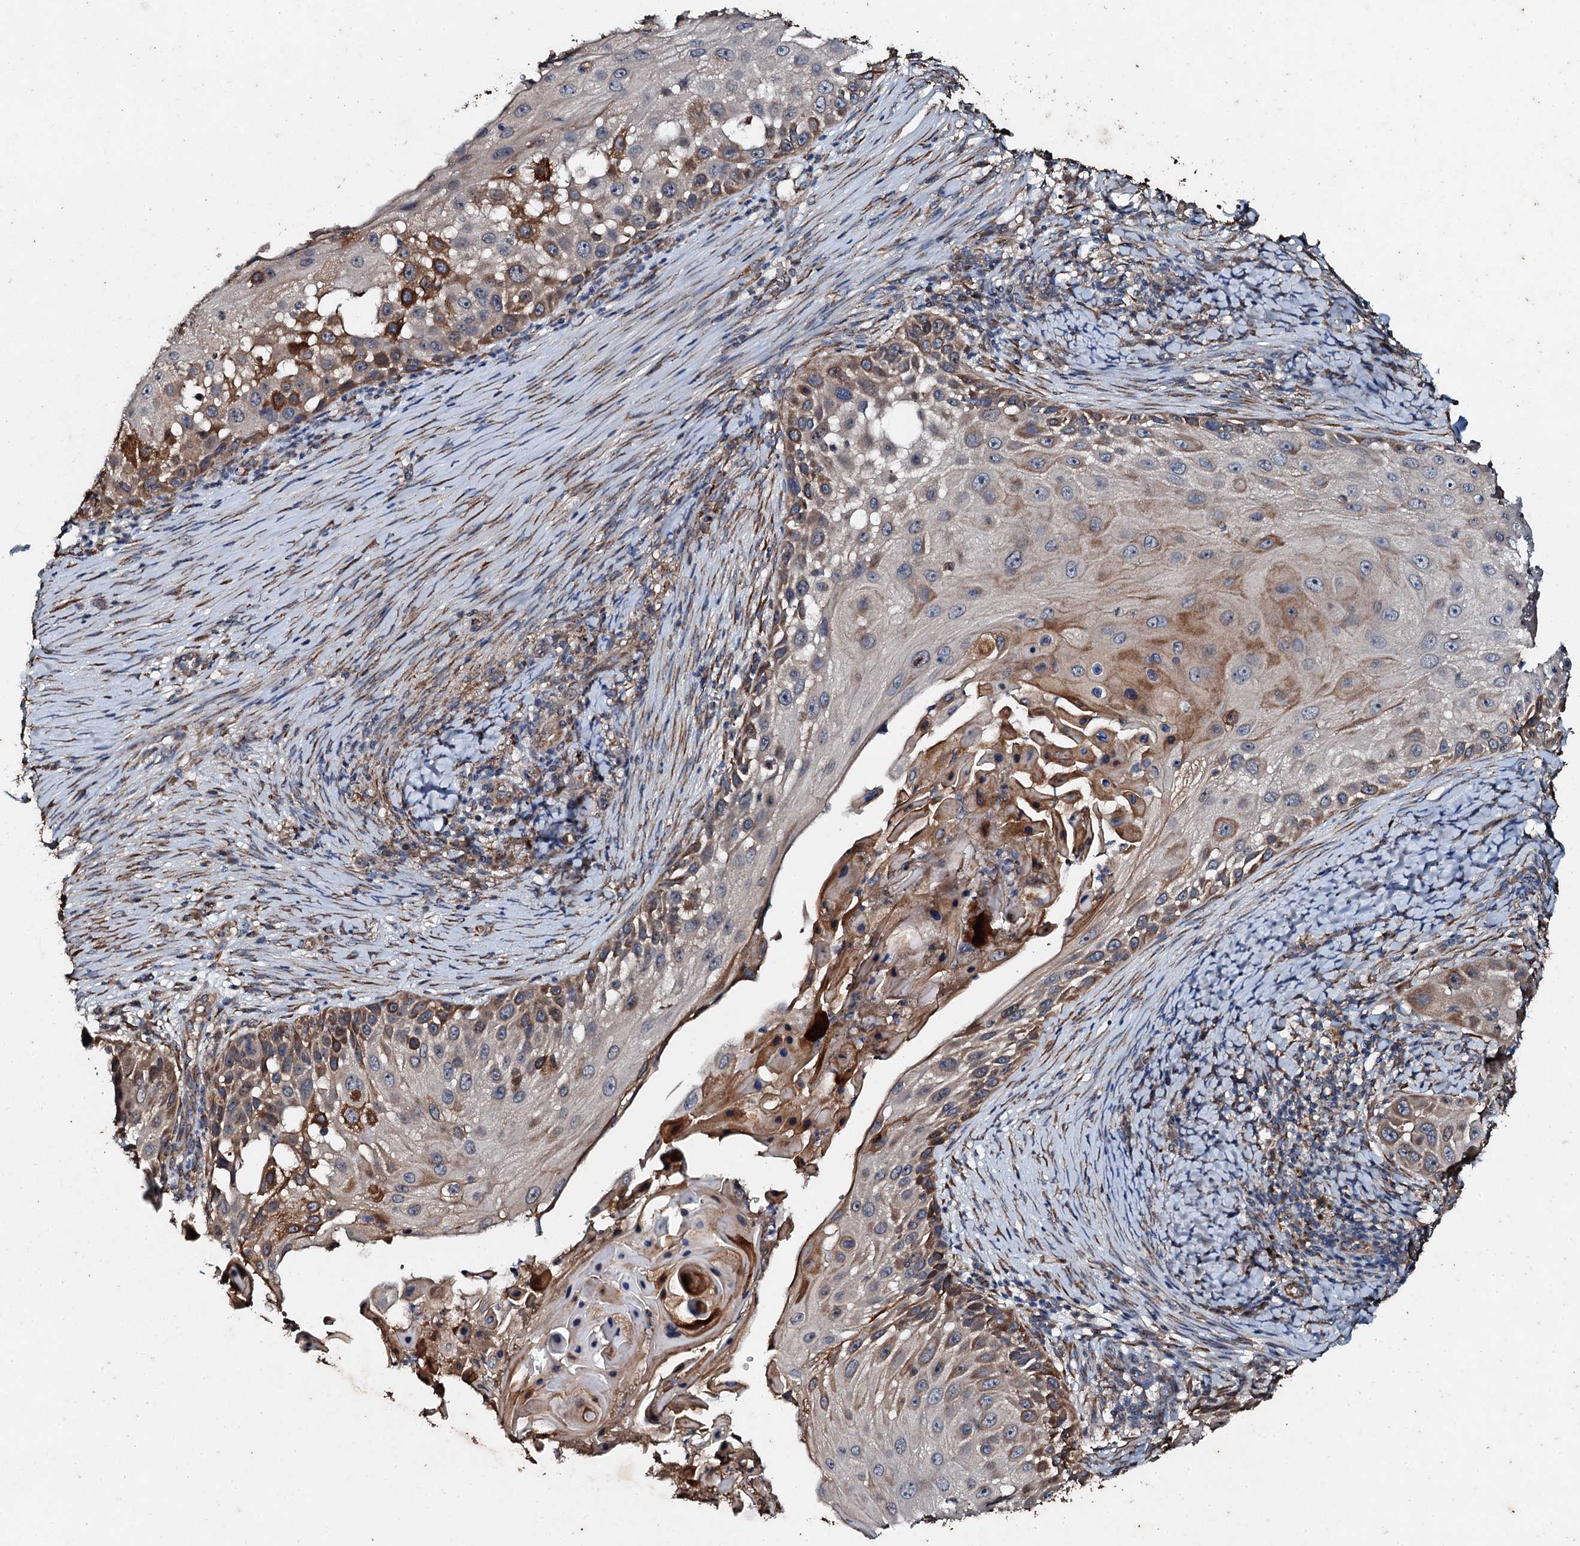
{"staining": {"intensity": "strong", "quantity": "<25%", "location": "cytoplasmic/membranous"}, "tissue": "skin cancer", "cell_type": "Tumor cells", "image_type": "cancer", "snomed": [{"axis": "morphology", "description": "Squamous cell carcinoma, NOS"}, {"axis": "topography", "description": "Skin"}], "caption": "High-magnification brightfield microscopy of skin cancer (squamous cell carcinoma) stained with DAB (brown) and counterstained with hematoxylin (blue). tumor cells exhibit strong cytoplasmic/membranous staining is identified in about<25% of cells.", "gene": "ADAMTS10", "patient": {"sex": "female", "age": 44}}